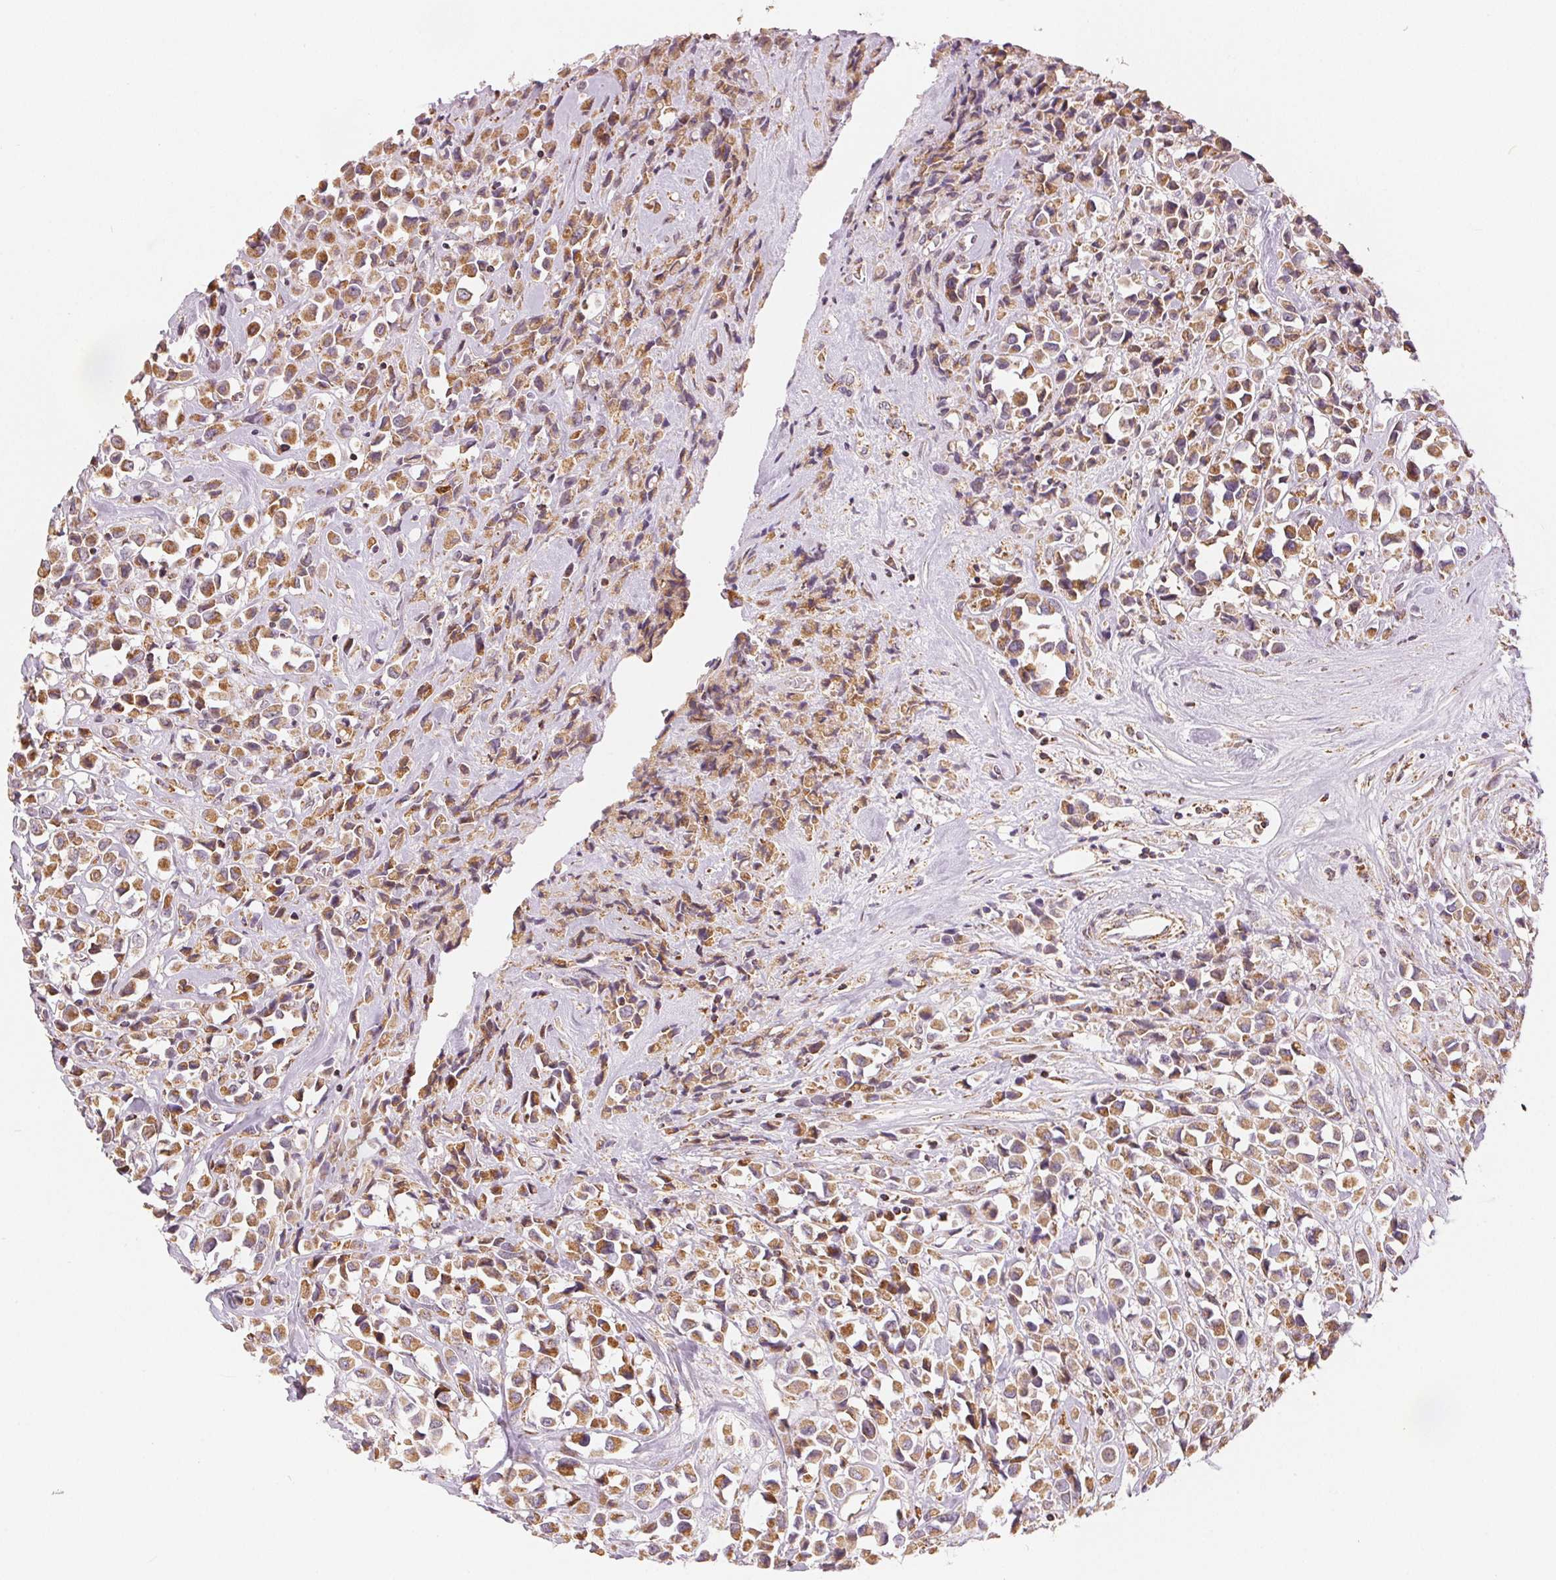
{"staining": {"intensity": "moderate", "quantity": ">75%", "location": "cytoplasmic/membranous"}, "tissue": "breast cancer", "cell_type": "Tumor cells", "image_type": "cancer", "snomed": [{"axis": "morphology", "description": "Duct carcinoma"}, {"axis": "topography", "description": "Breast"}], "caption": "About >75% of tumor cells in human invasive ductal carcinoma (breast) demonstrate moderate cytoplasmic/membranous protein staining as visualized by brown immunohistochemical staining.", "gene": "SDHB", "patient": {"sex": "female", "age": 61}}